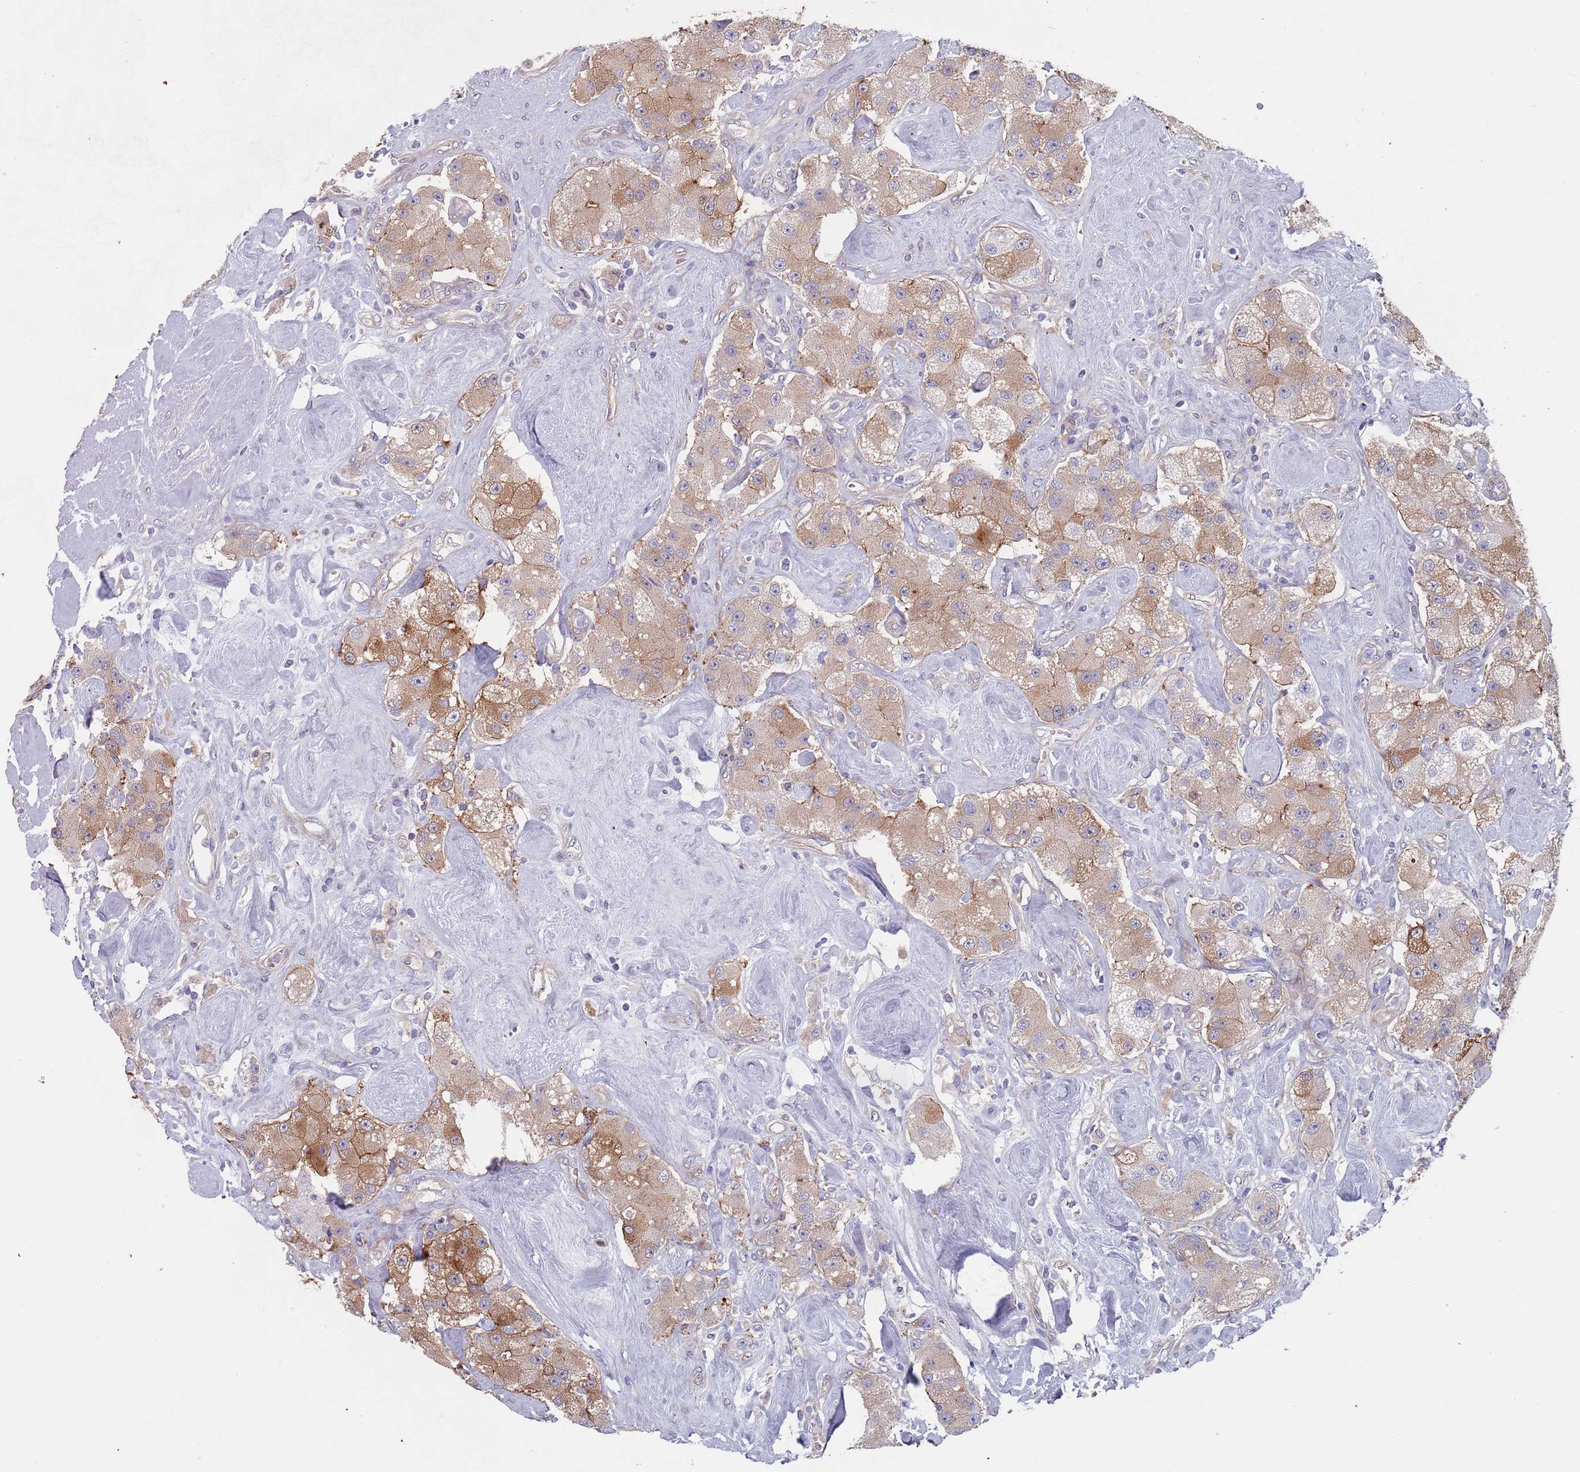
{"staining": {"intensity": "weak", "quantity": "25%-75%", "location": "cytoplasmic/membranous"}, "tissue": "carcinoid", "cell_type": "Tumor cells", "image_type": "cancer", "snomed": [{"axis": "morphology", "description": "Carcinoid, malignant, NOS"}, {"axis": "topography", "description": "Pancreas"}], "caption": "A histopathology image of carcinoid stained for a protein reveals weak cytoplasmic/membranous brown staining in tumor cells.", "gene": "APPL2", "patient": {"sex": "male", "age": 41}}